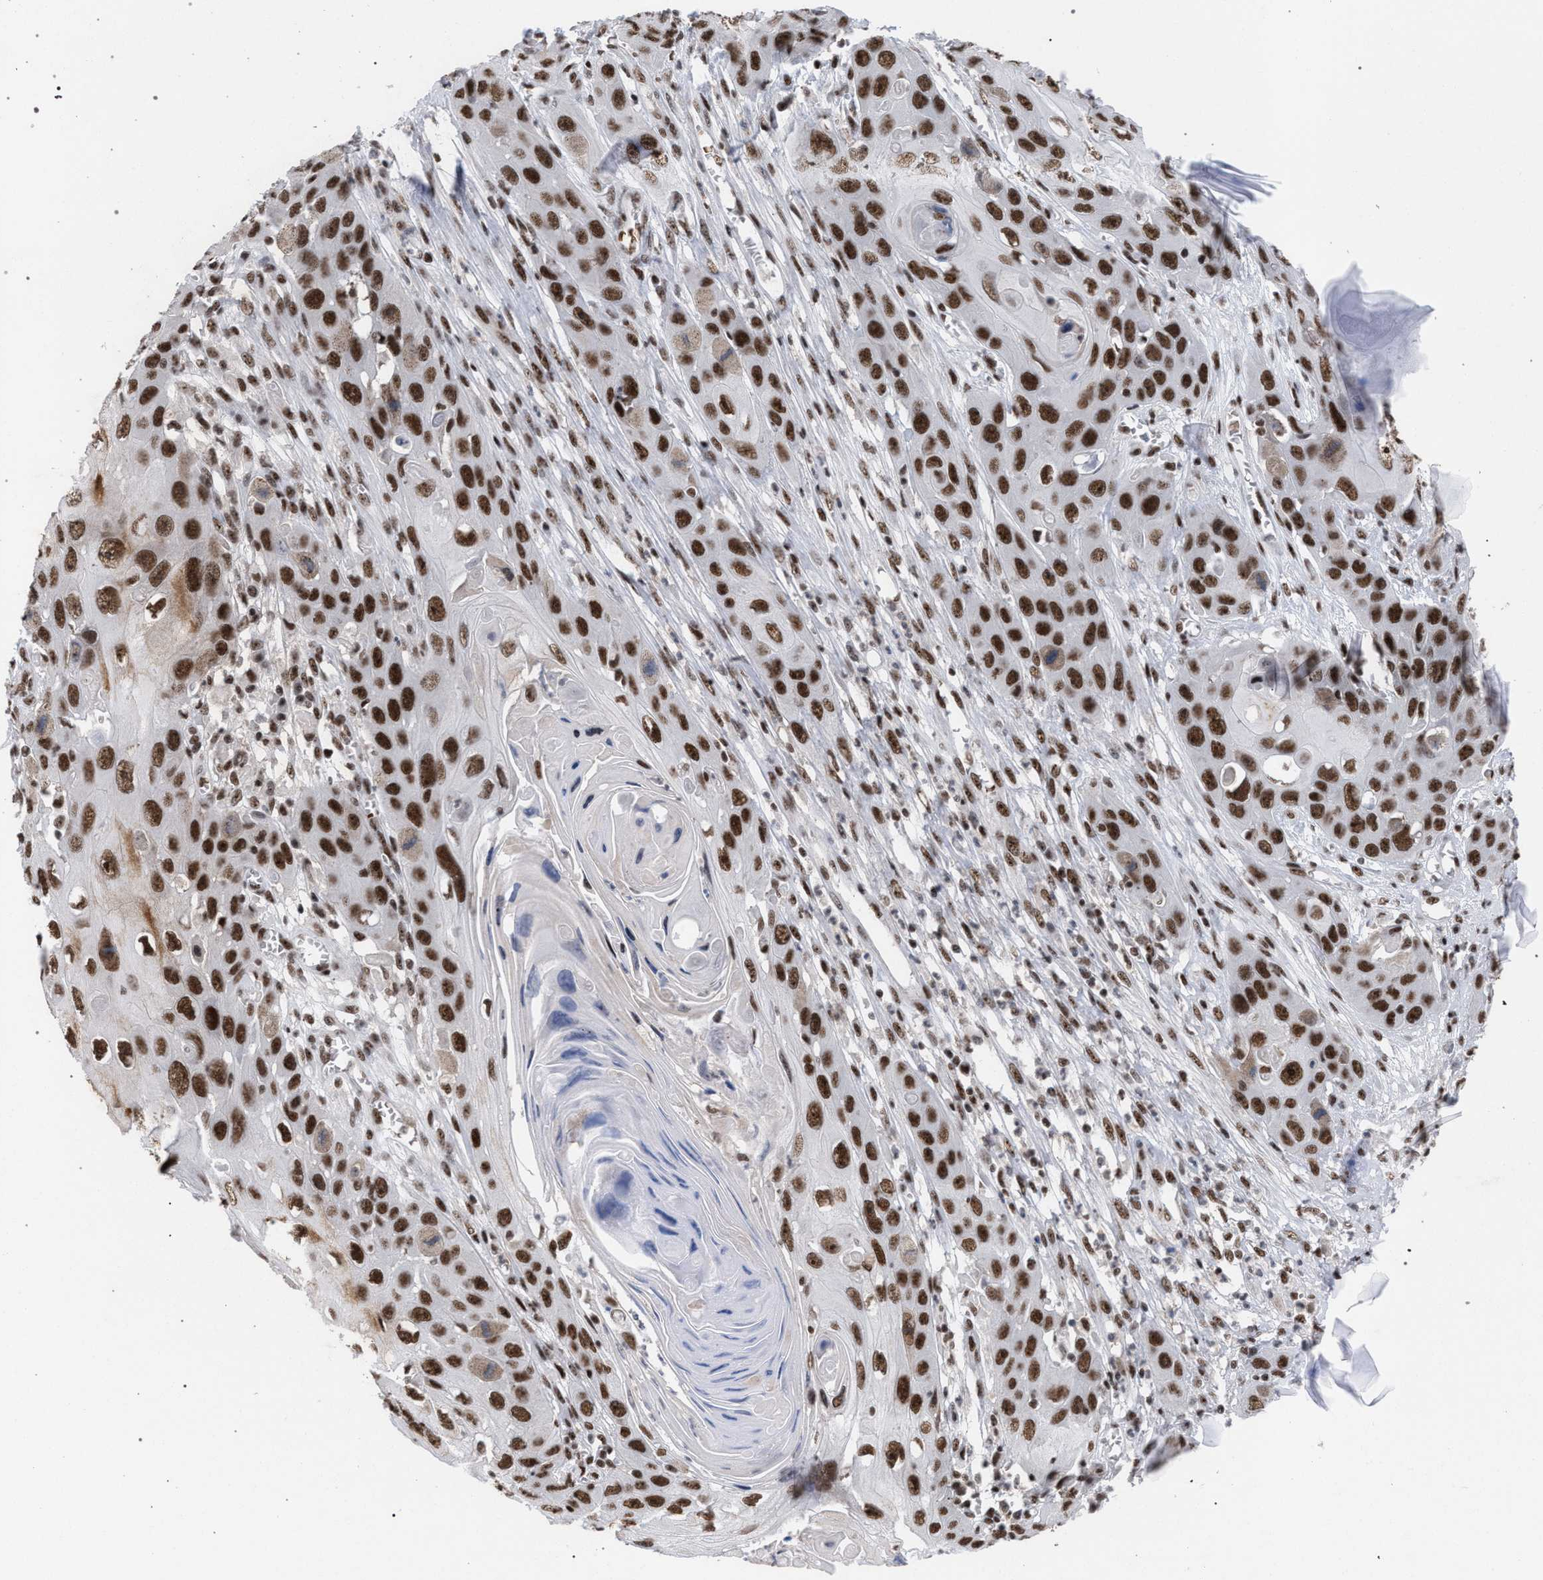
{"staining": {"intensity": "strong", "quantity": ">75%", "location": "nuclear"}, "tissue": "skin cancer", "cell_type": "Tumor cells", "image_type": "cancer", "snomed": [{"axis": "morphology", "description": "Squamous cell carcinoma, NOS"}, {"axis": "topography", "description": "Skin"}], "caption": "High-magnification brightfield microscopy of skin cancer stained with DAB (brown) and counterstained with hematoxylin (blue). tumor cells exhibit strong nuclear staining is identified in approximately>75% of cells.", "gene": "SCAF4", "patient": {"sex": "male", "age": 55}}